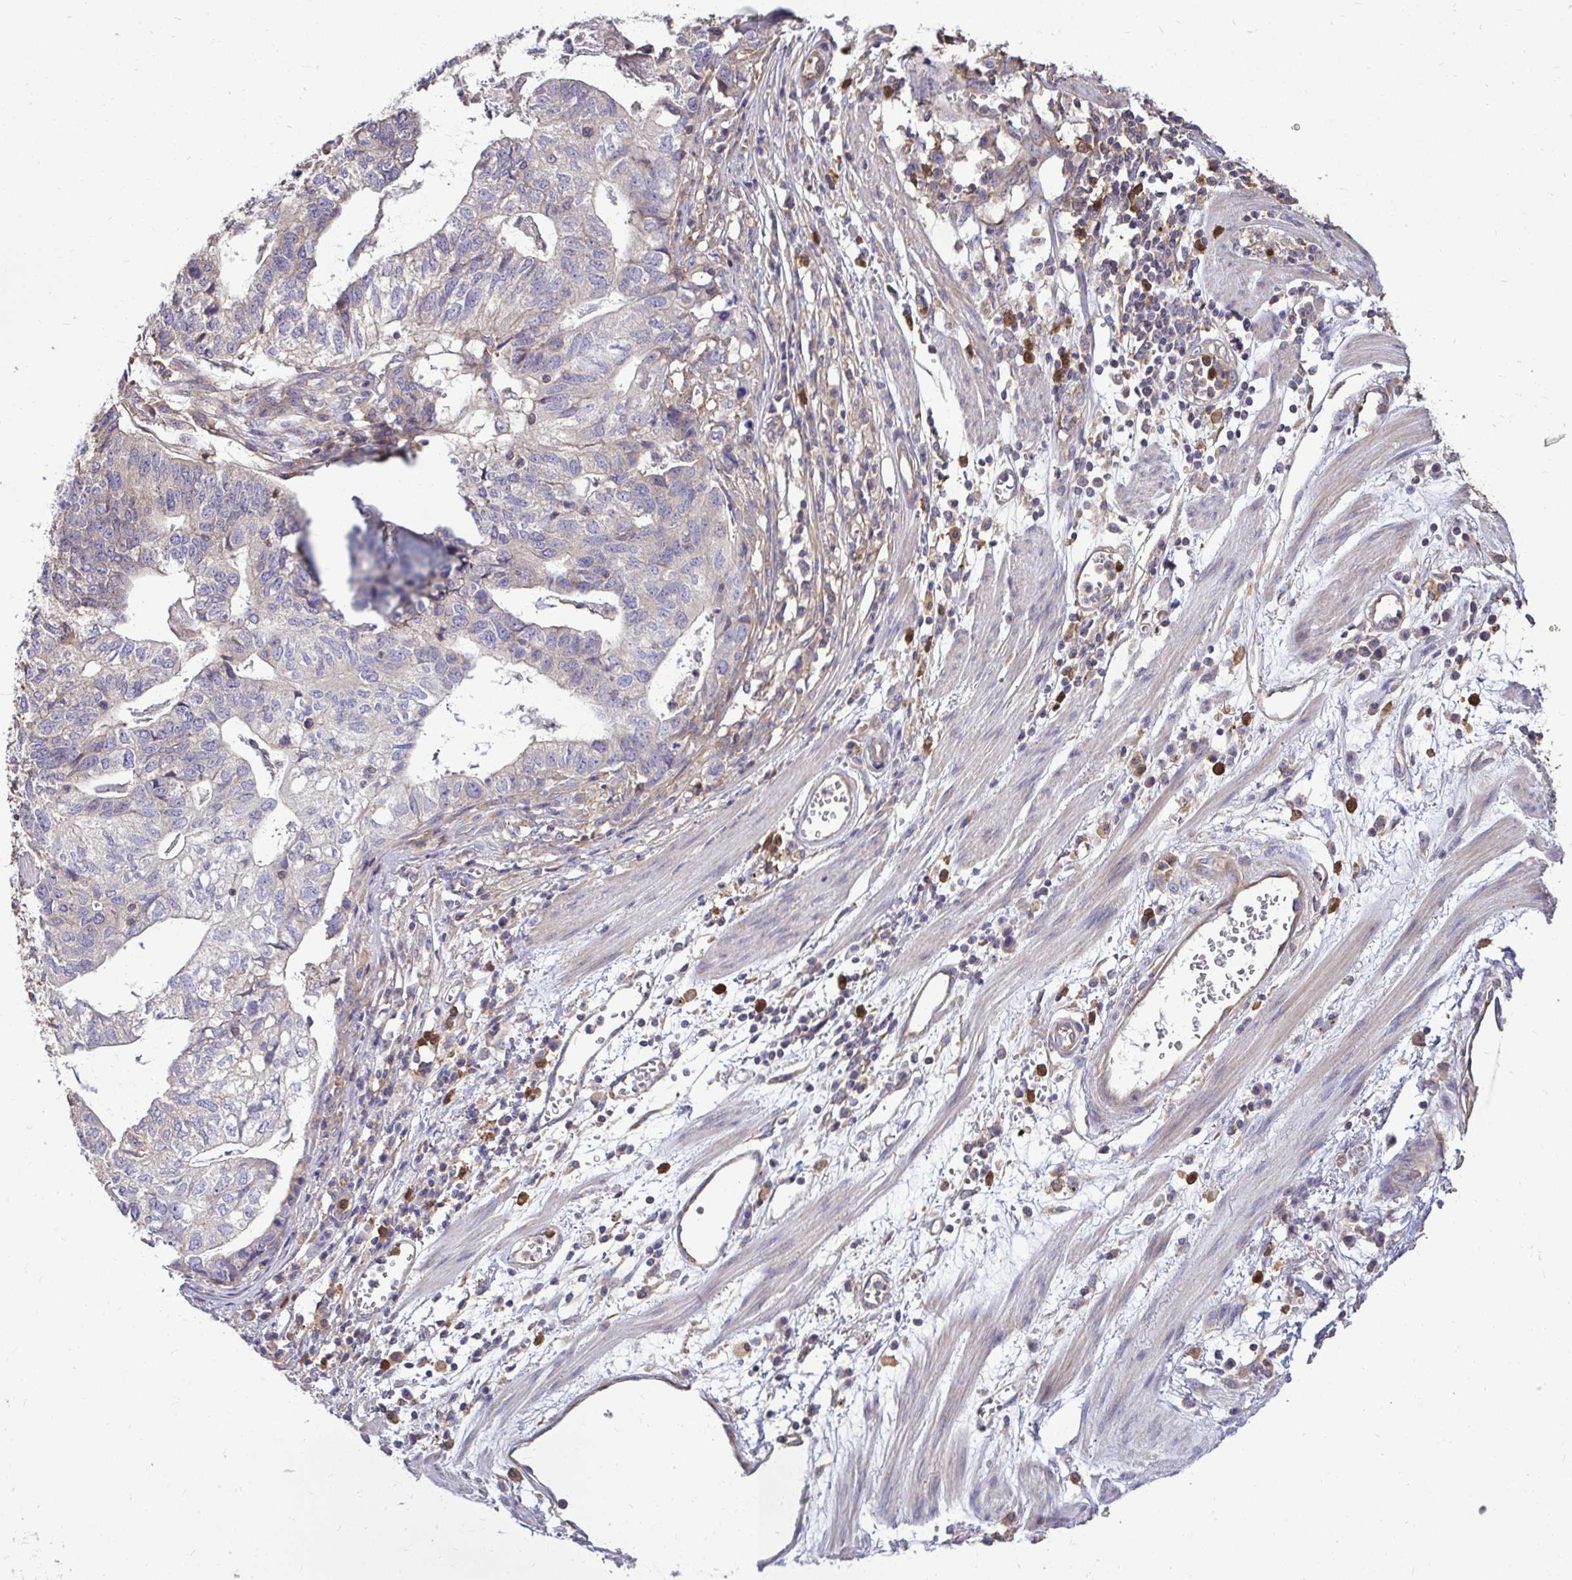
{"staining": {"intensity": "negative", "quantity": "none", "location": "none"}, "tissue": "stomach cancer", "cell_type": "Tumor cells", "image_type": "cancer", "snomed": [{"axis": "morphology", "description": "Adenocarcinoma, NOS"}, {"axis": "topography", "description": "Stomach, upper"}], "caption": "Immunohistochemistry image of adenocarcinoma (stomach) stained for a protein (brown), which displays no positivity in tumor cells.", "gene": "FMR1", "patient": {"sex": "female", "age": 67}}